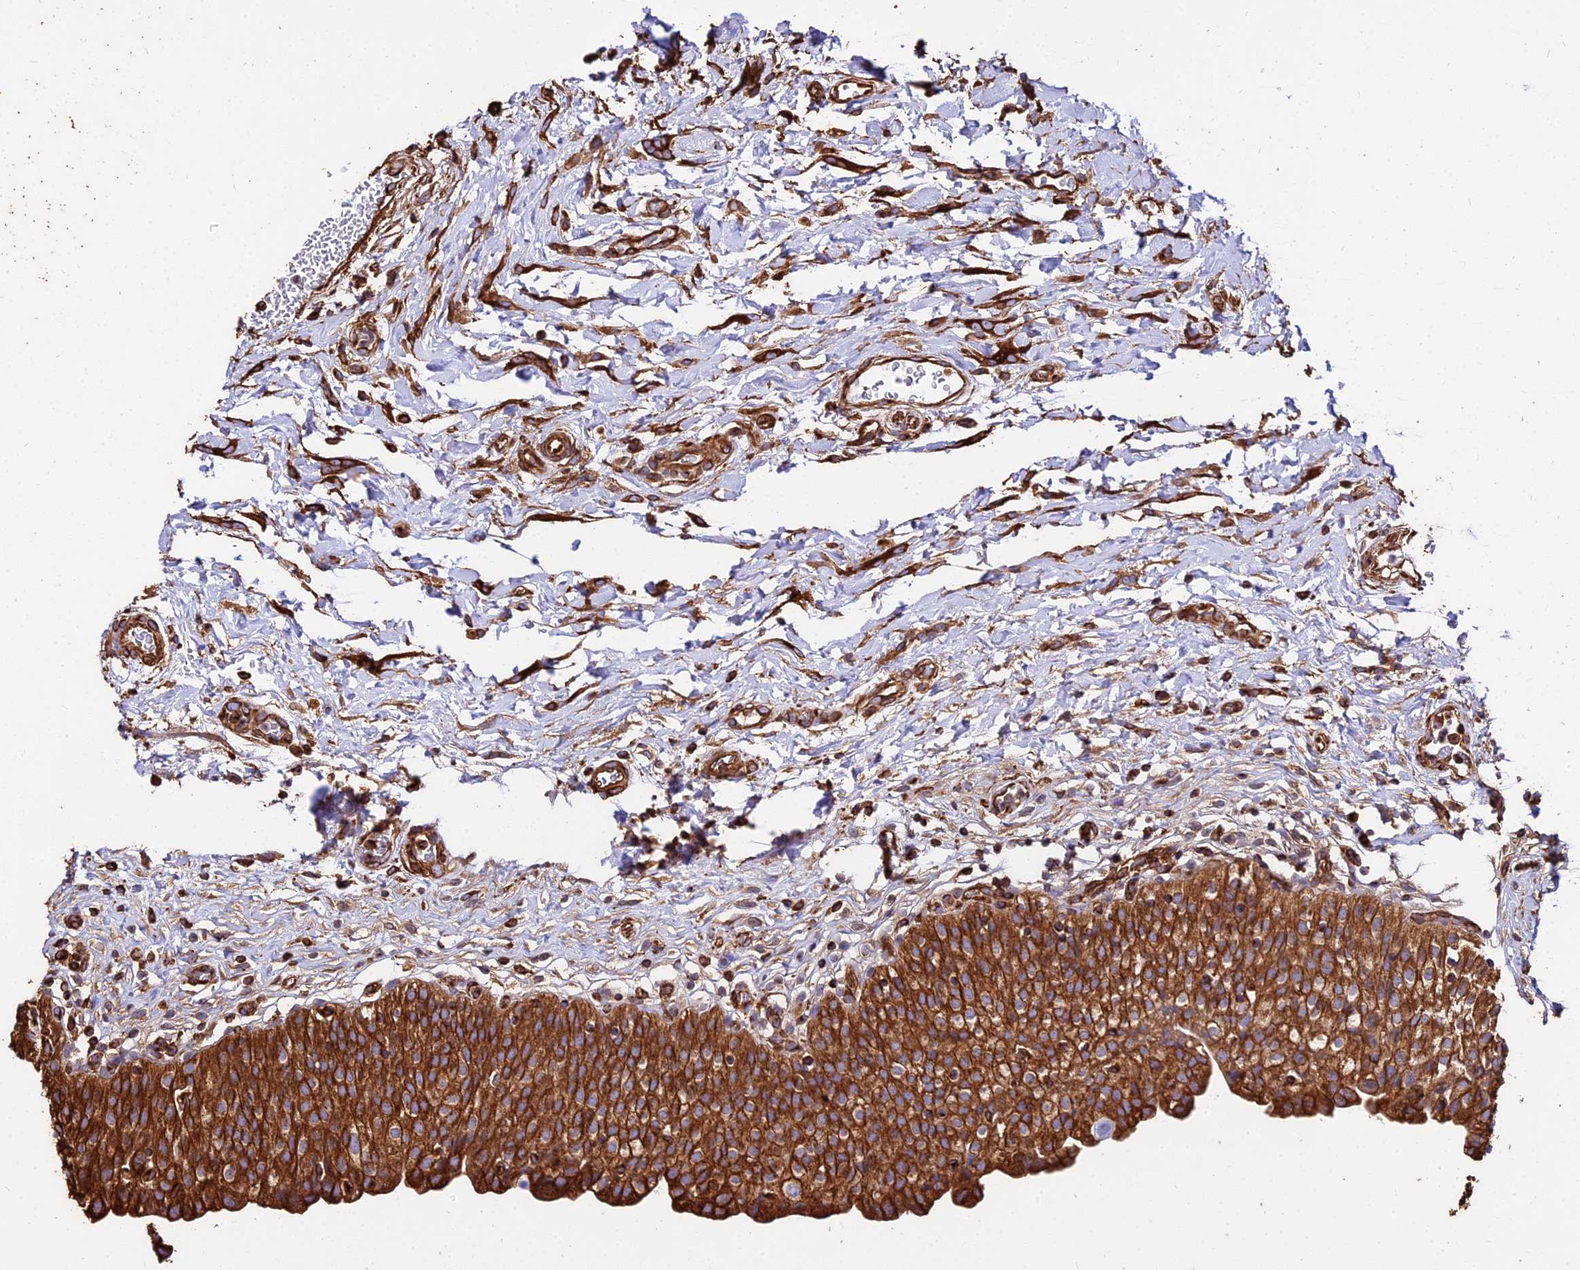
{"staining": {"intensity": "strong", "quantity": ">75%", "location": "cytoplasmic/membranous"}, "tissue": "urinary bladder", "cell_type": "Urothelial cells", "image_type": "normal", "snomed": [{"axis": "morphology", "description": "Normal tissue, NOS"}, {"axis": "topography", "description": "Urinary bladder"}], "caption": "The immunohistochemical stain labels strong cytoplasmic/membranous expression in urothelial cells of normal urinary bladder. Immunohistochemistry stains the protein of interest in brown and the nuclei are stained blue.", "gene": "TUBA1A", "patient": {"sex": "male", "age": 55}}